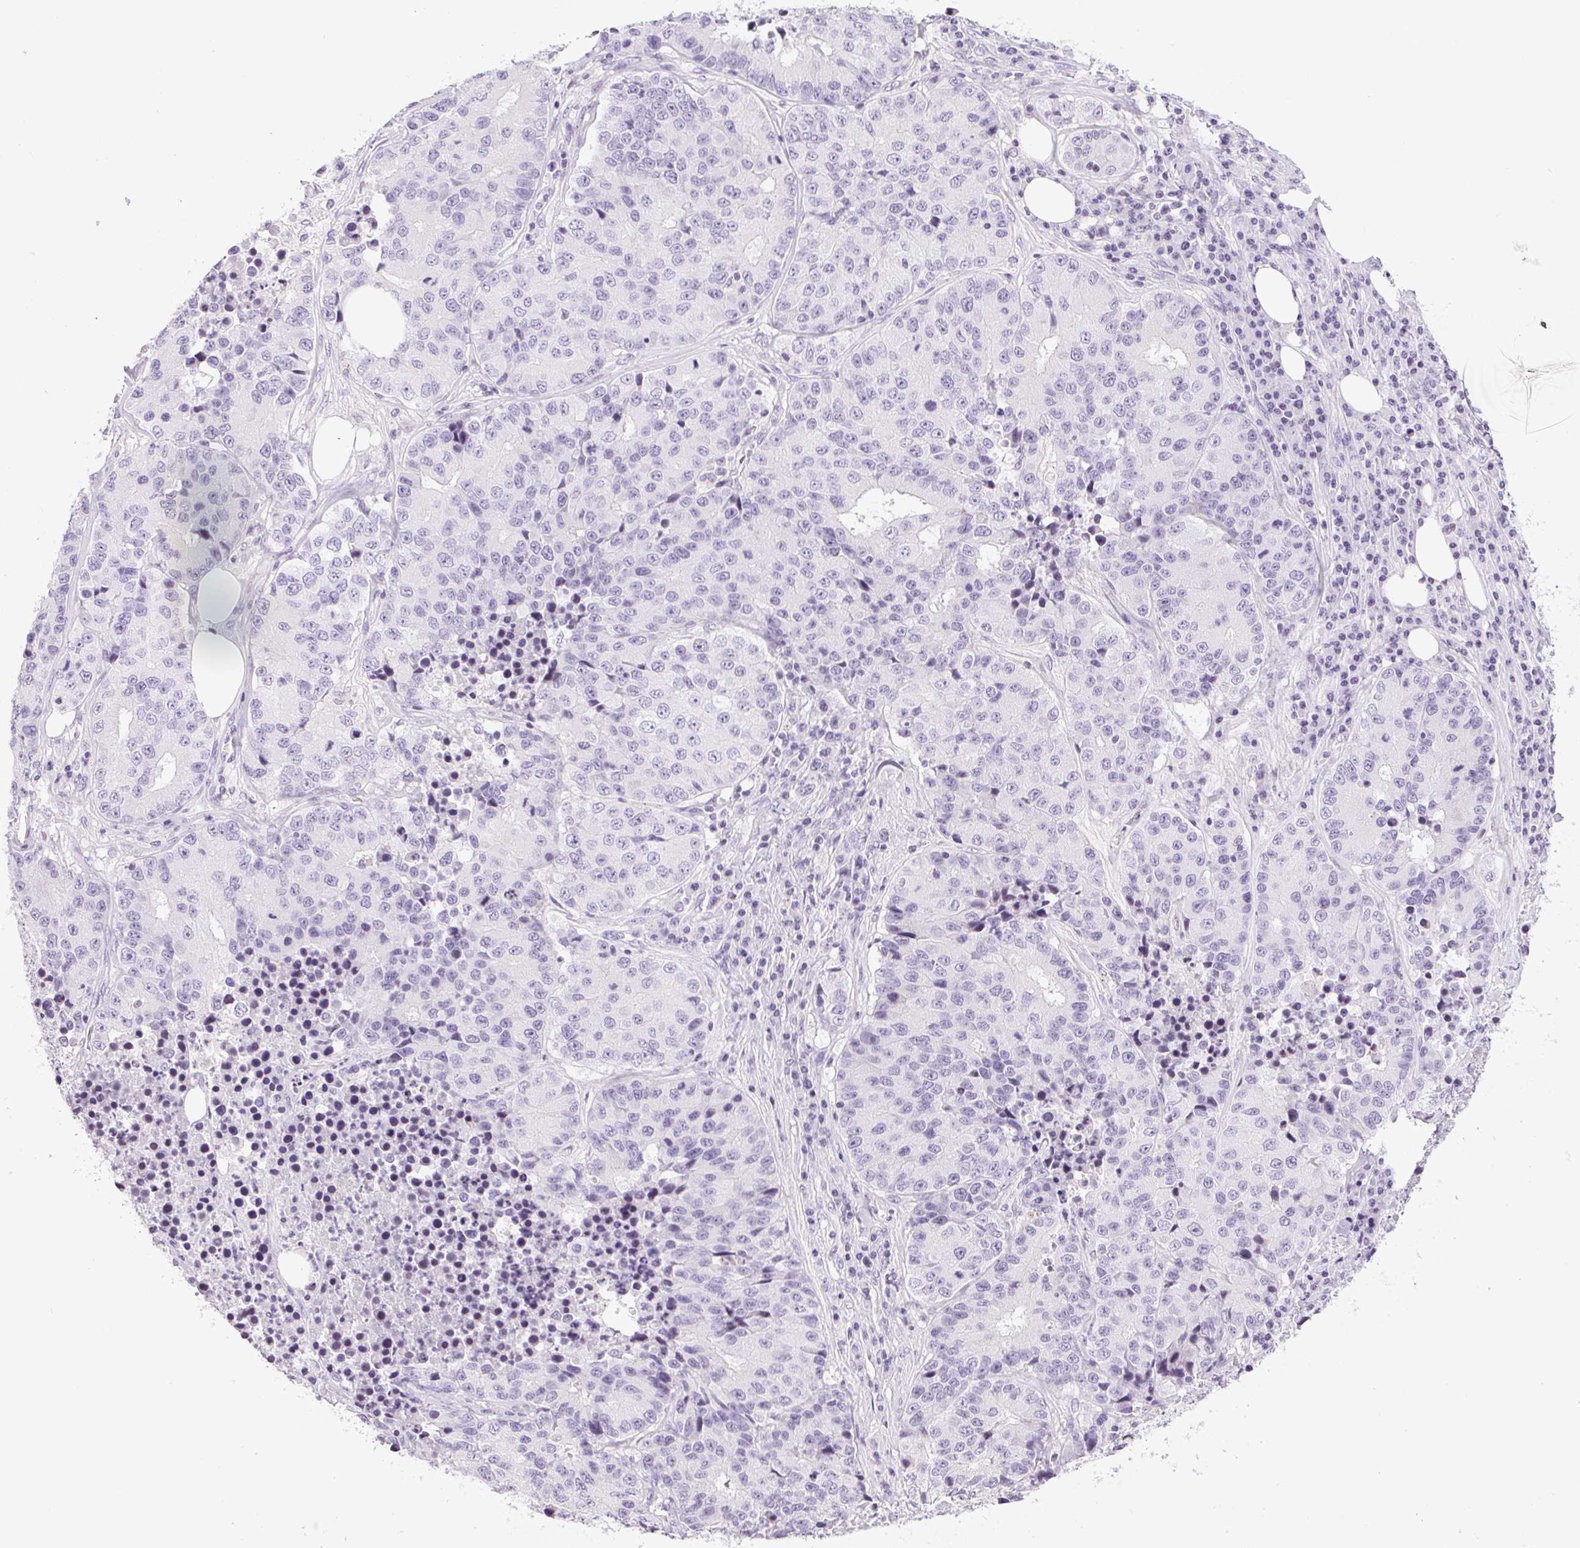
{"staining": {"intensity": "negative", "quantity": "none", "location": "none"}, "tissue": "stomach cancer", "cell_type": "Tumor cells", "image_type": "cancer", "snomed": [{"axis": "morphology", "description": "Adenocarcinoma, NOS"}, {"axis": "topography", "description": "Stomach"}], "caption": "Stomach cancer (adenocarcinoma) was stained to show a protein in brown. There is no significant positivity in tumor cells.", "gene": "TMEM88B", "patient": {"sex": "male", "age": 71}}